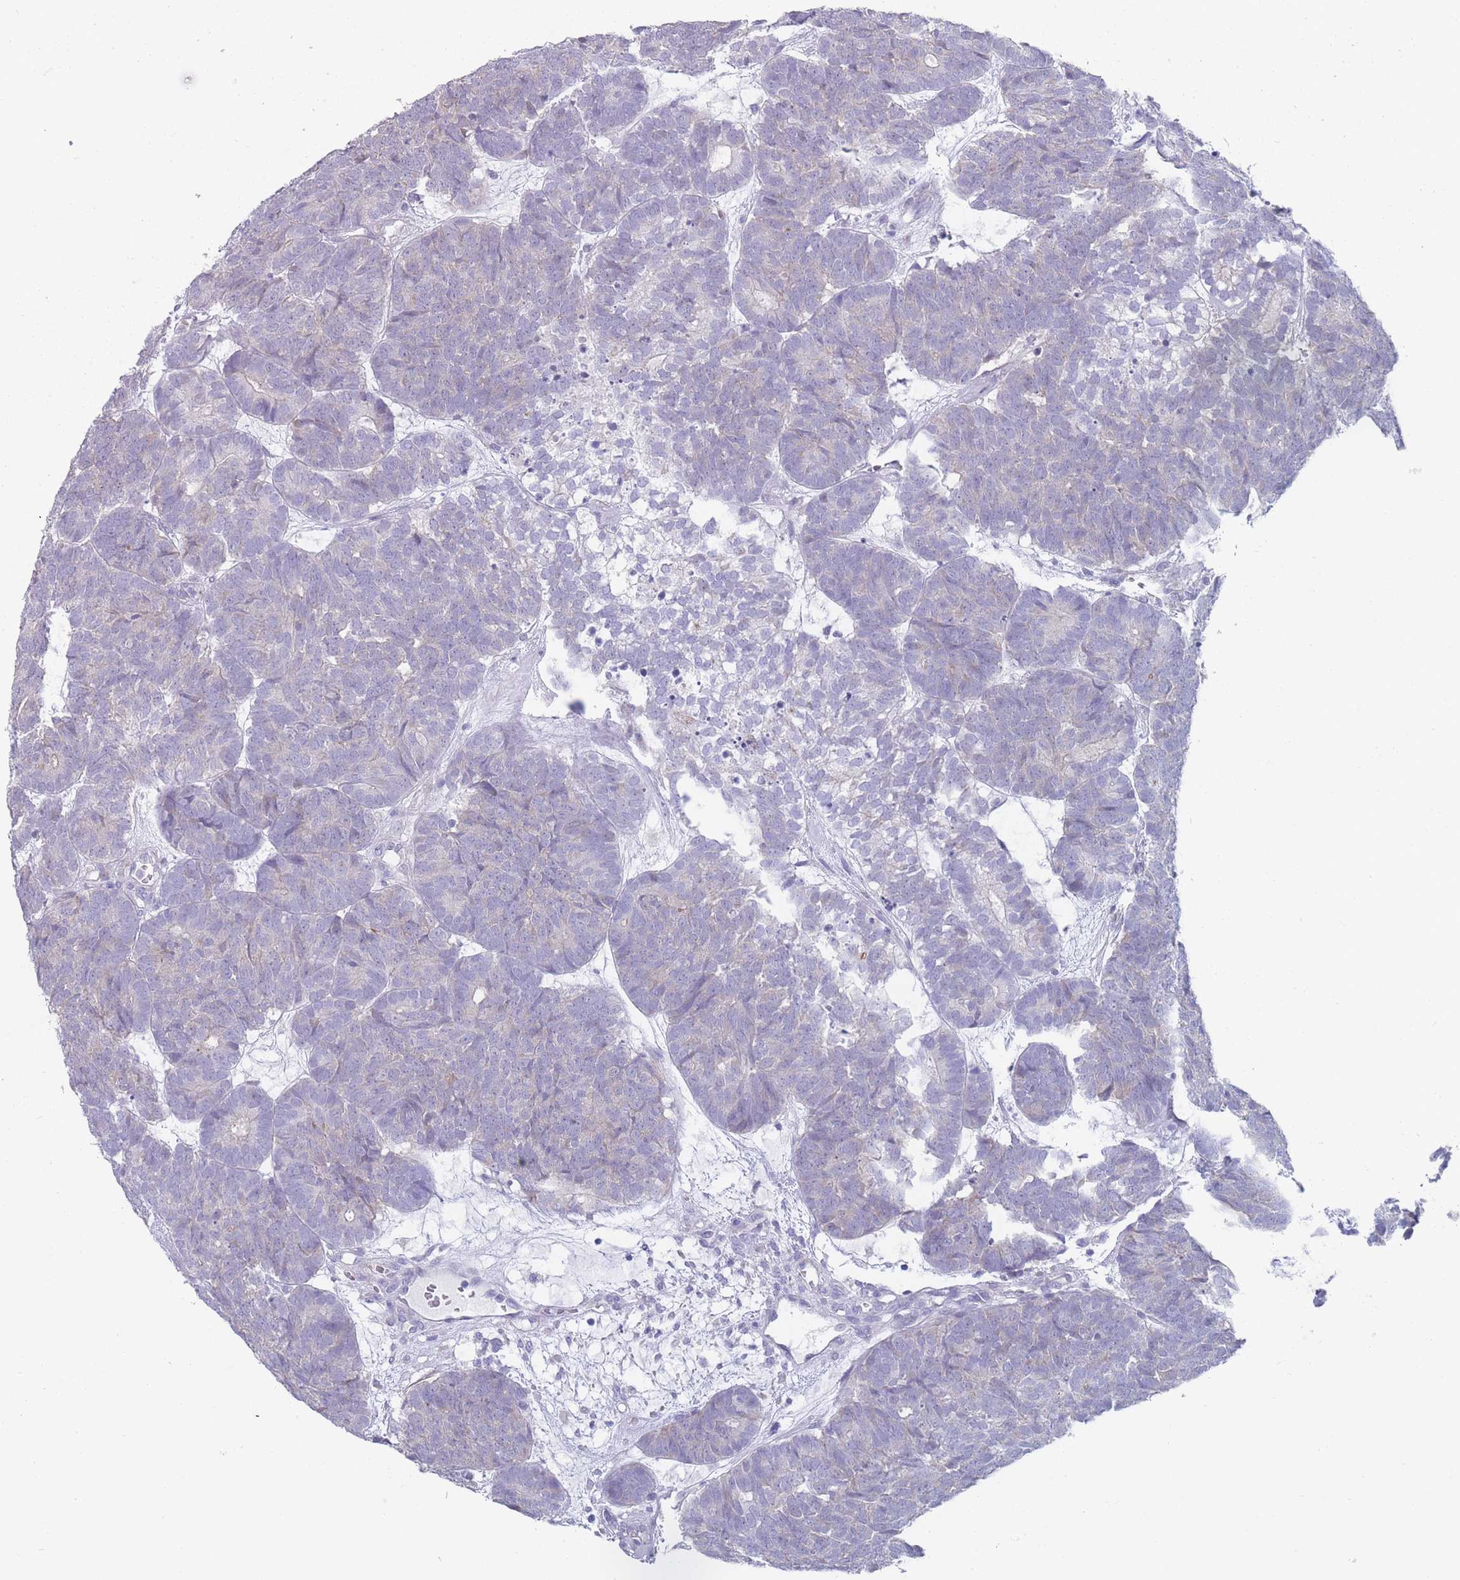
{"staining": {"intensity": "negative", "quantity": "none", "location": "none"}, "tissue": "head and neck cancer", "cell_type": "Tumor cells", "image_type": "cancer", "snomed": [{"axis": "morphology", "description": "Adenocarcinoma, NOS"}, {"axis": "topography", "description": "Head-Neck"}], "caption": "Immunohistochemistry photomicrograph of adenocarcinoma (head and neck) stained for a protein (brown), which displays no expression in tumor cells.", "gene": "PIGU", "patient": {"sex": "female", "age": 81}}